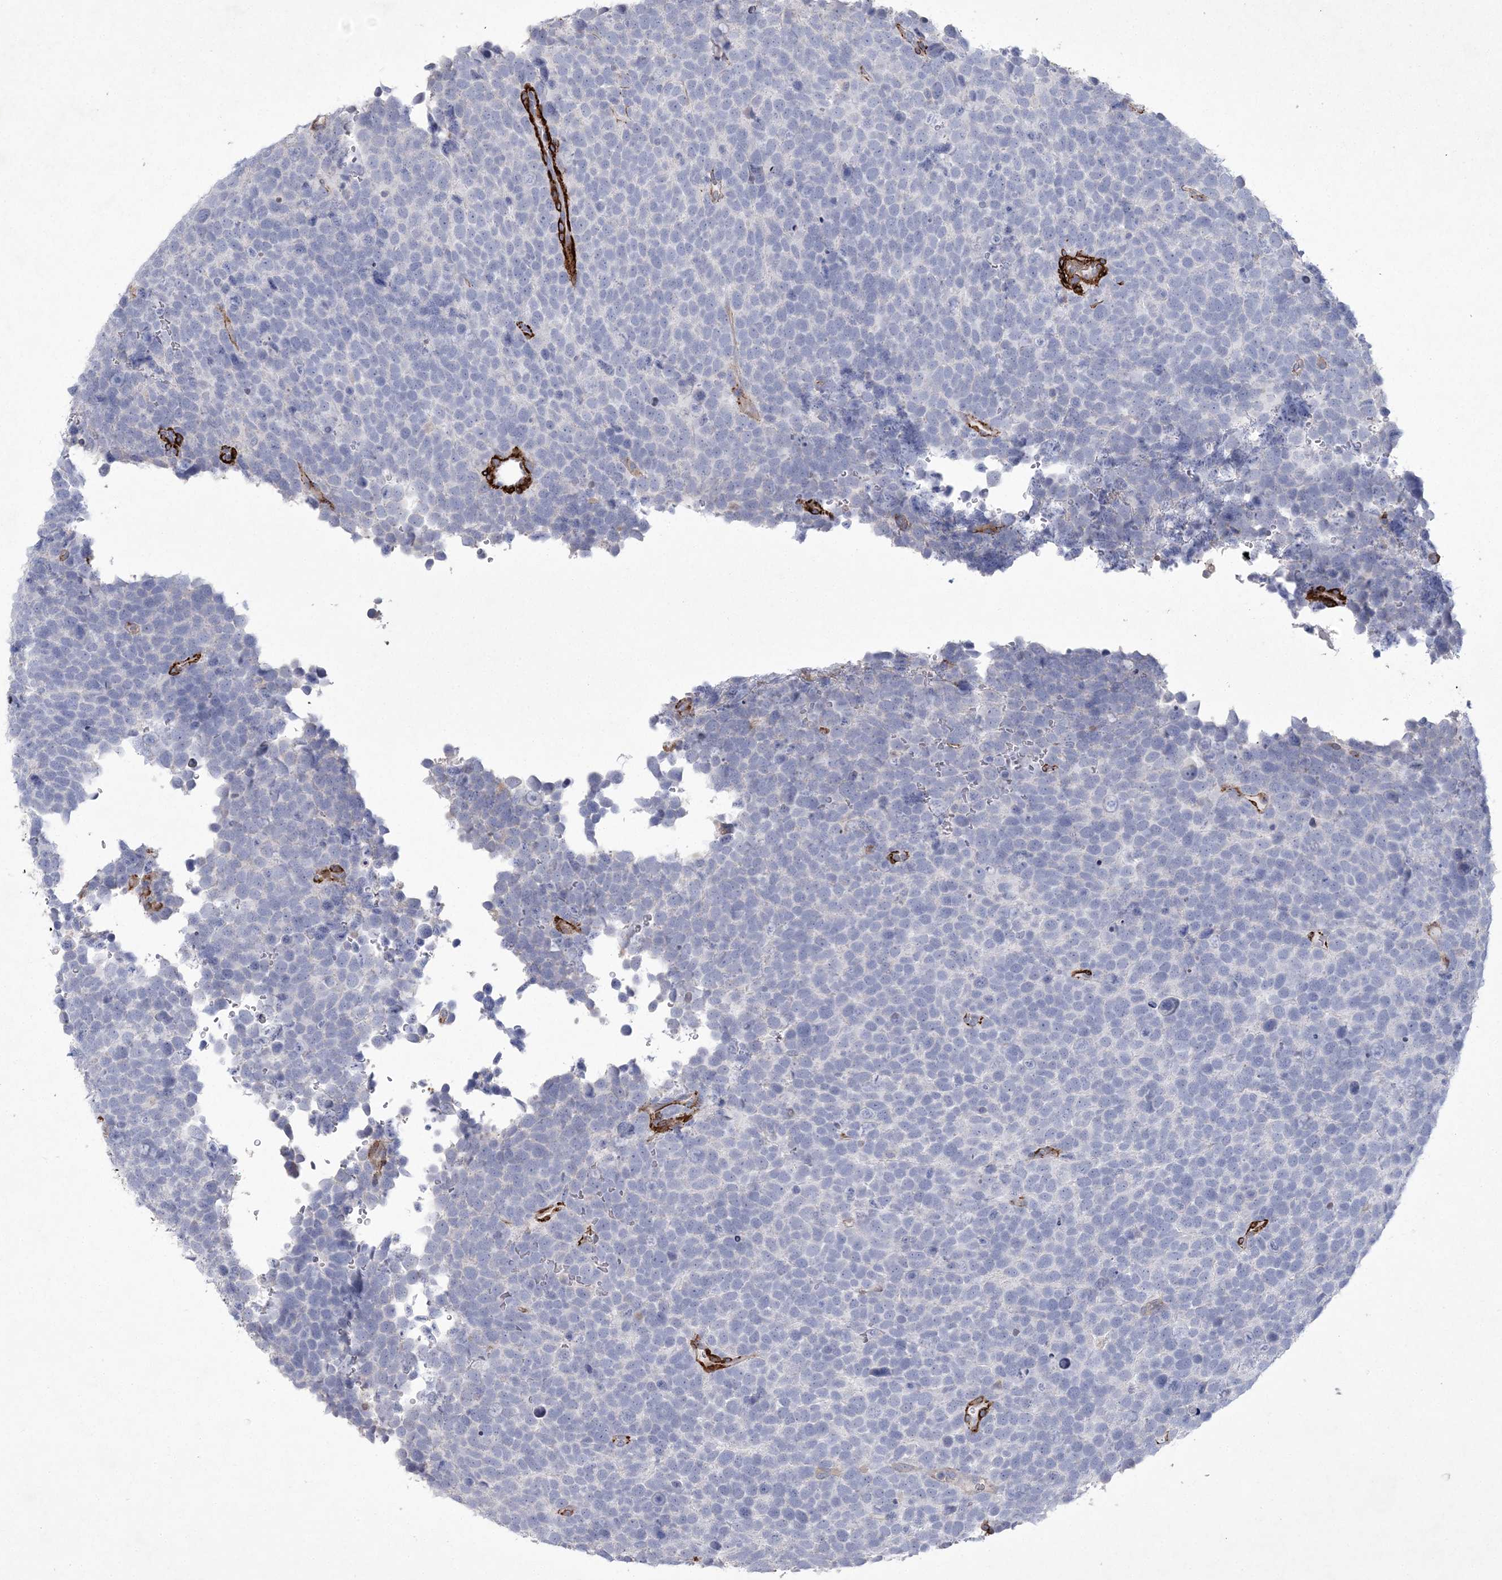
{"staining": {"intensity": "negative", "quantity": "none", "location": "none"}, "tissue": "urothelial cancer", "cell_type": "Tumor cells", "image_type": "cancer", "snomed": [{"axis": "morphology", "description": "Urothelial carcinoma, High grade"}, {"axis": "topography", "description": "Urinary bladder"}], "caption": "Tumor cells show no significant protein expression in urothelial cancer. (Stains: DAB (3,3'-diaminobenzidine) immunohistochemistry with hematoxylin counter stain, Microscopy: brightfield microscopy at high magnification).", "gene": "ARSJ", "patient": {"sex": "female", "age": 82}}